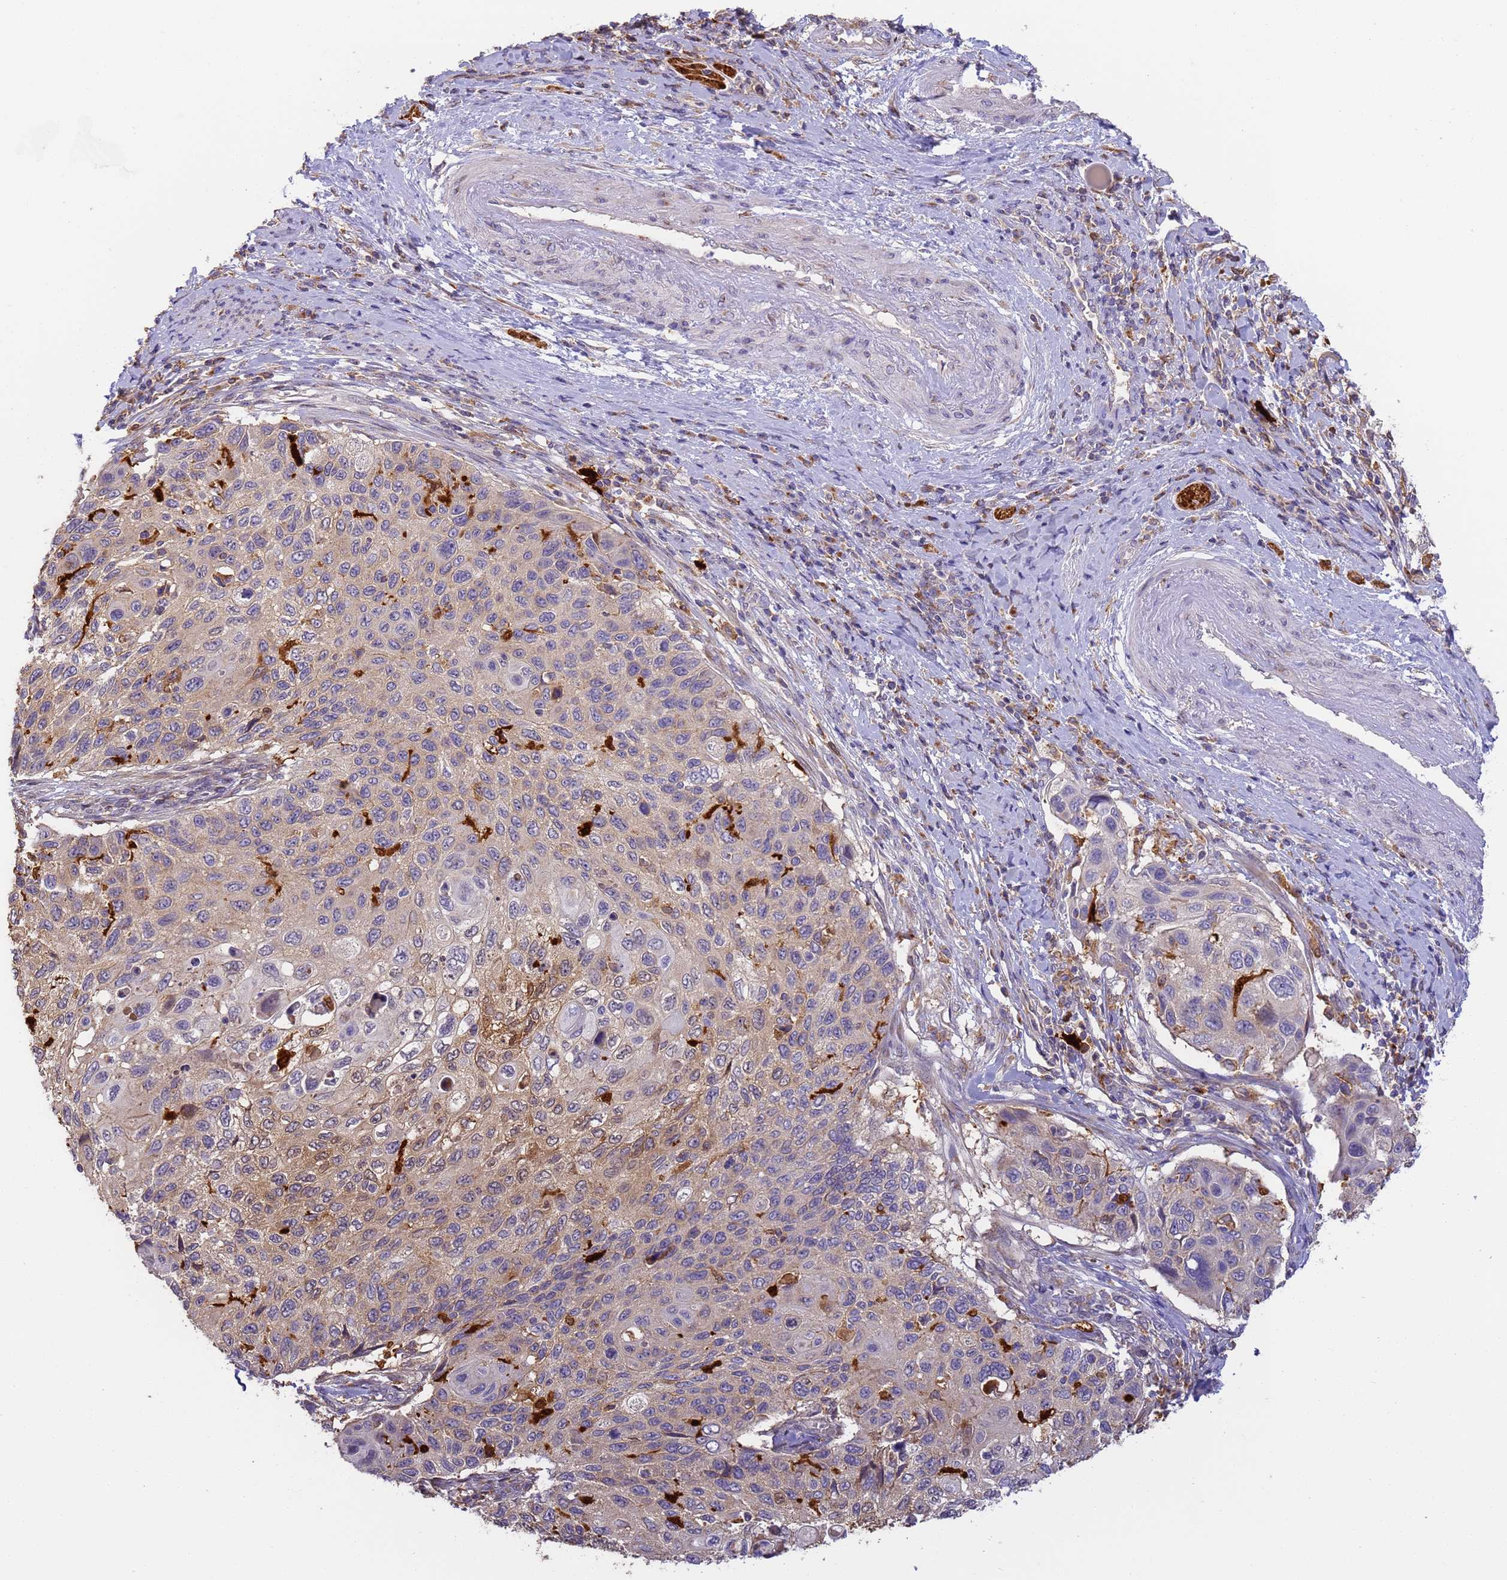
{"staining": {"intensity": "weak", "quantity": "<25%", "location": "cytoplasmic/membranous"}, "tissue": "cervical cancer", "cell_type": "Tumor cells", "image_type": "cancer", "snomed": [{"axis": "morphology", "description": "Squamous cell carcinoma, NOS"}, {"axis": "topography", "description": "Cervix"}], "caption": "Immunohistochemistry of human squamous cell carcinoma (cervical) exhibits no expression in tumor cells. (DAB immunohistochemistry visualized using brightfield microscopy, high magnification).", "gene": "M6PR", "patient": {"sex": "female", "age": 70}}